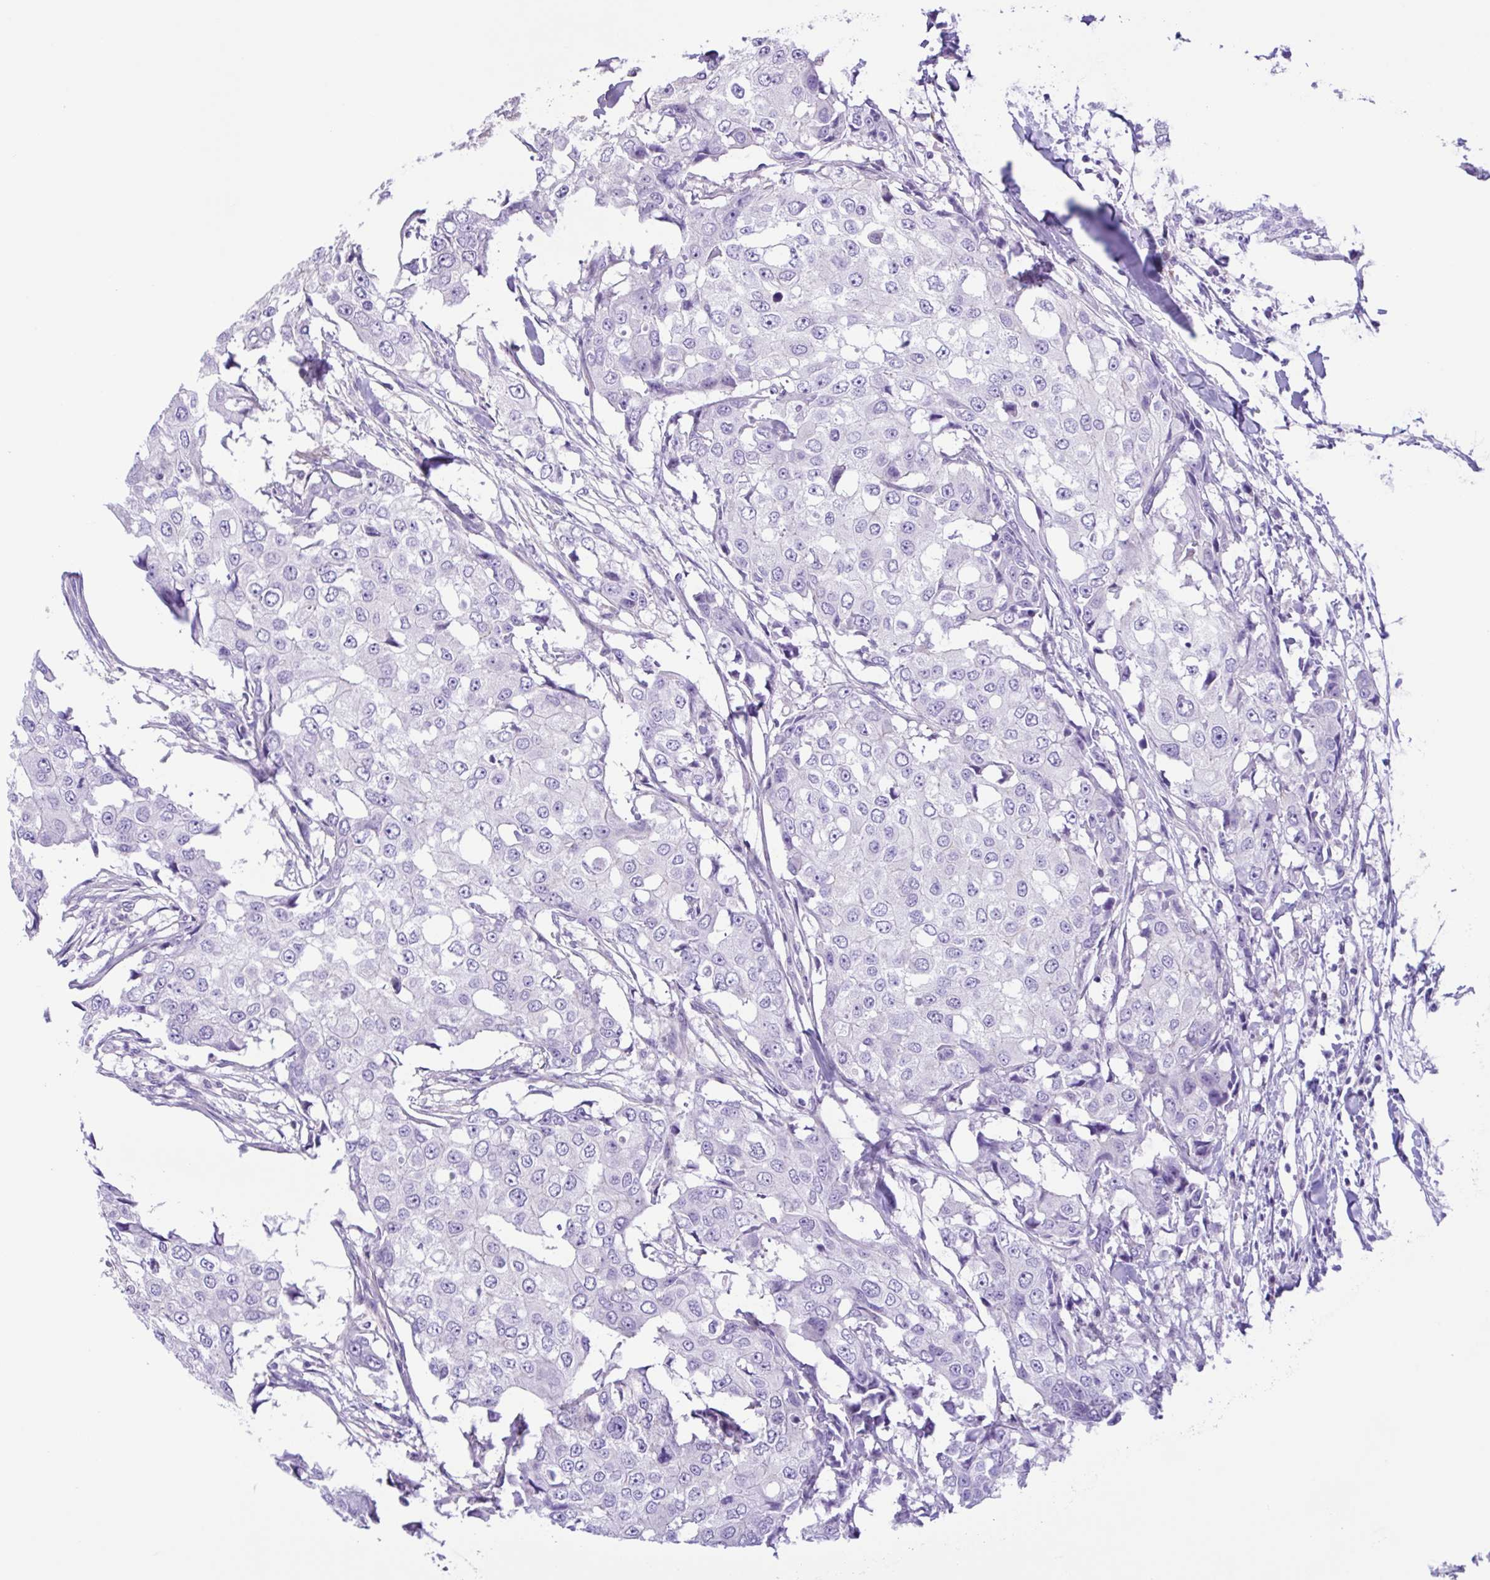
{"staining": {"intensity": "negative", "quantity": "none", "location": "none"}, "tissue": "breast cancer", "cell_type": "Tumor cells", "image_type": "cancer", "snomed": [{"axis": "morphology", "description": "Duct carcinoma"}, {"axis": "topography", "description": "Breast"}], "caption": "IHC of infiltrating ductal carcinoma (breast) demonstrates no staining in tumor cells. (Immunohistochemistry (ihc), brightfield microscopy, high magnification).", "gene": "ISM2", "patient": {"sex": "female", "age": 27}}